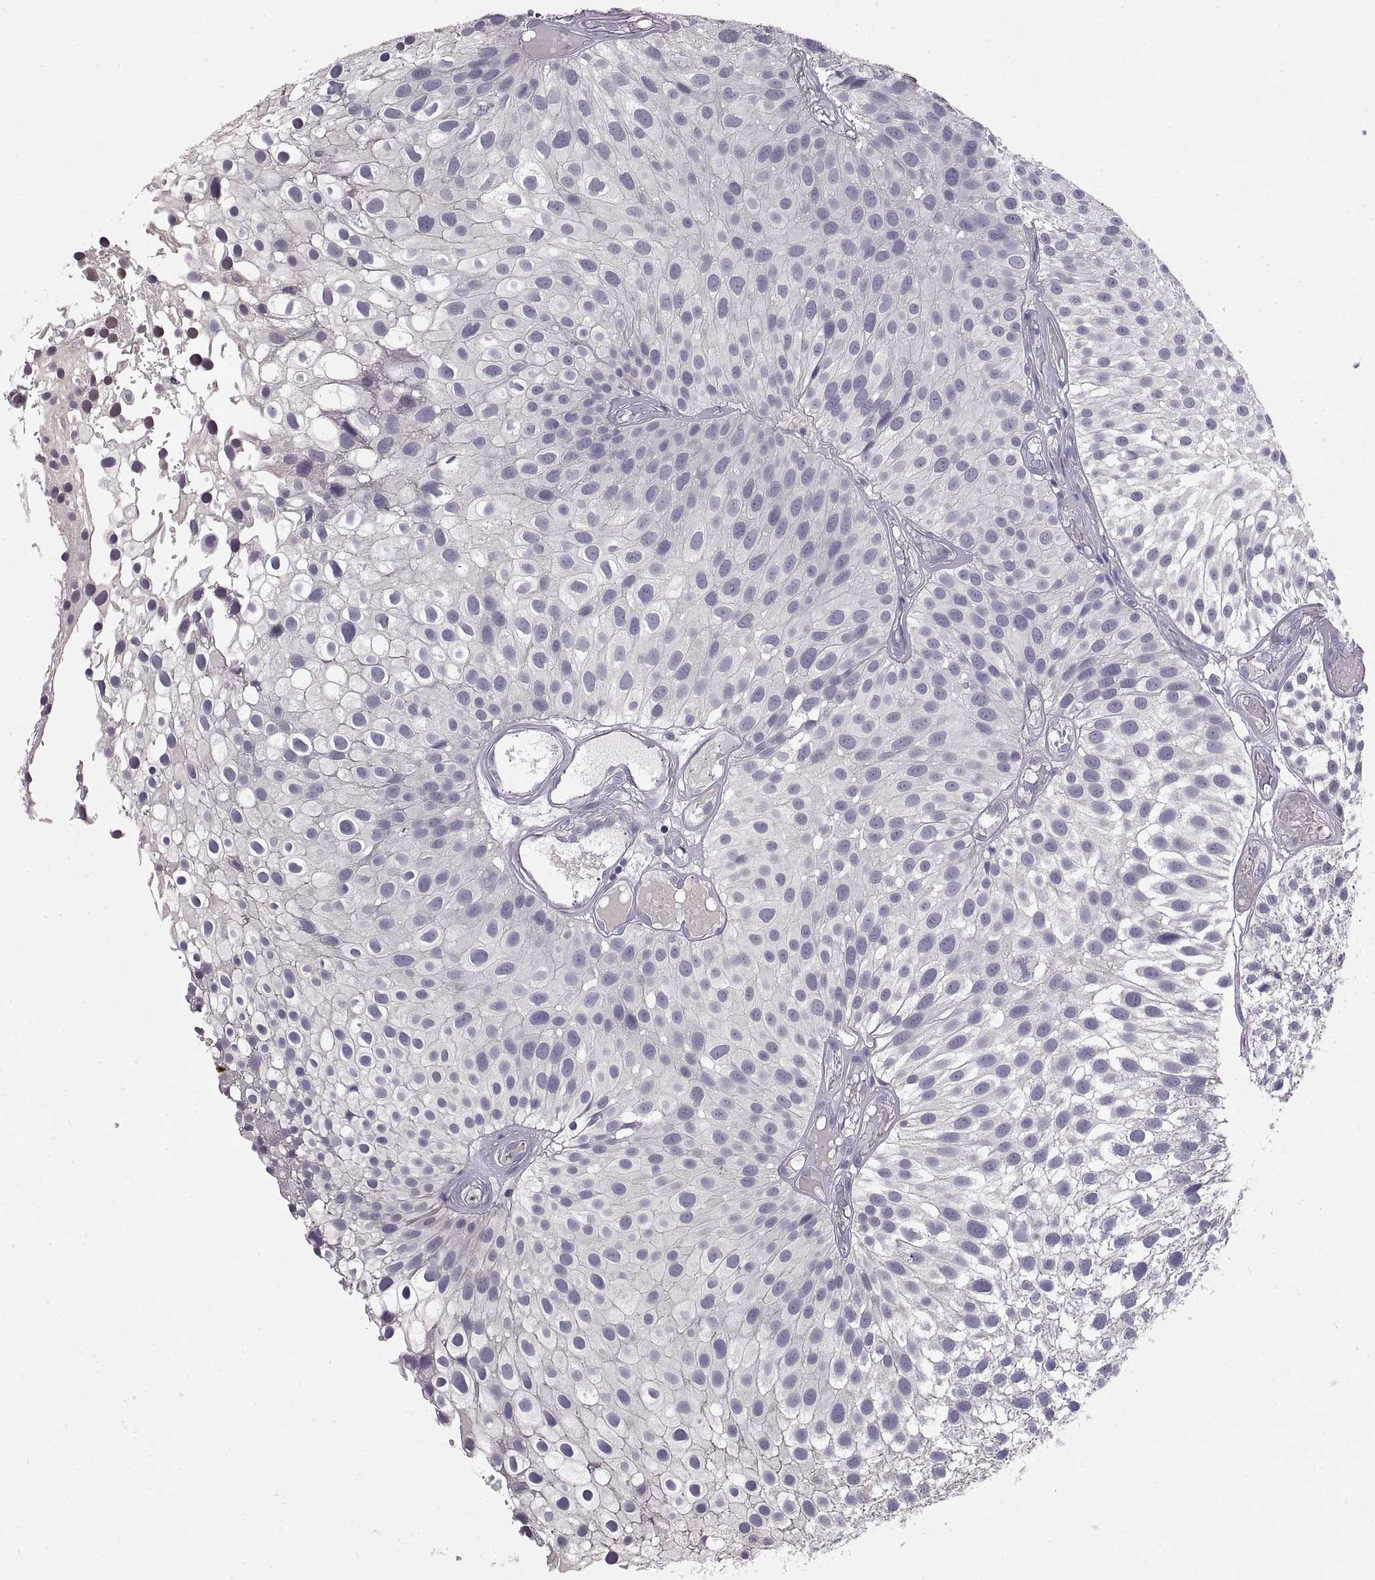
{"staining": {"intensity": "negative", "quantity": "none", "location": "none"}, "tissue": "urothelial cancer", "cell_type": "Tumor cells", "image_type": "cancer", "snomed": [{"axis": "morphology", "description": "Urothelial carcinoma, Low grade"}, {"axis": "topography", "description": "Urinary bladder"}], "caption": "IHC micrograph of urothelial cancer stained for a protein (brown), which exhibits no staining in tumor cells.", "gene": "ADAM11", "patient": {"sex": "male", "age": 79}}